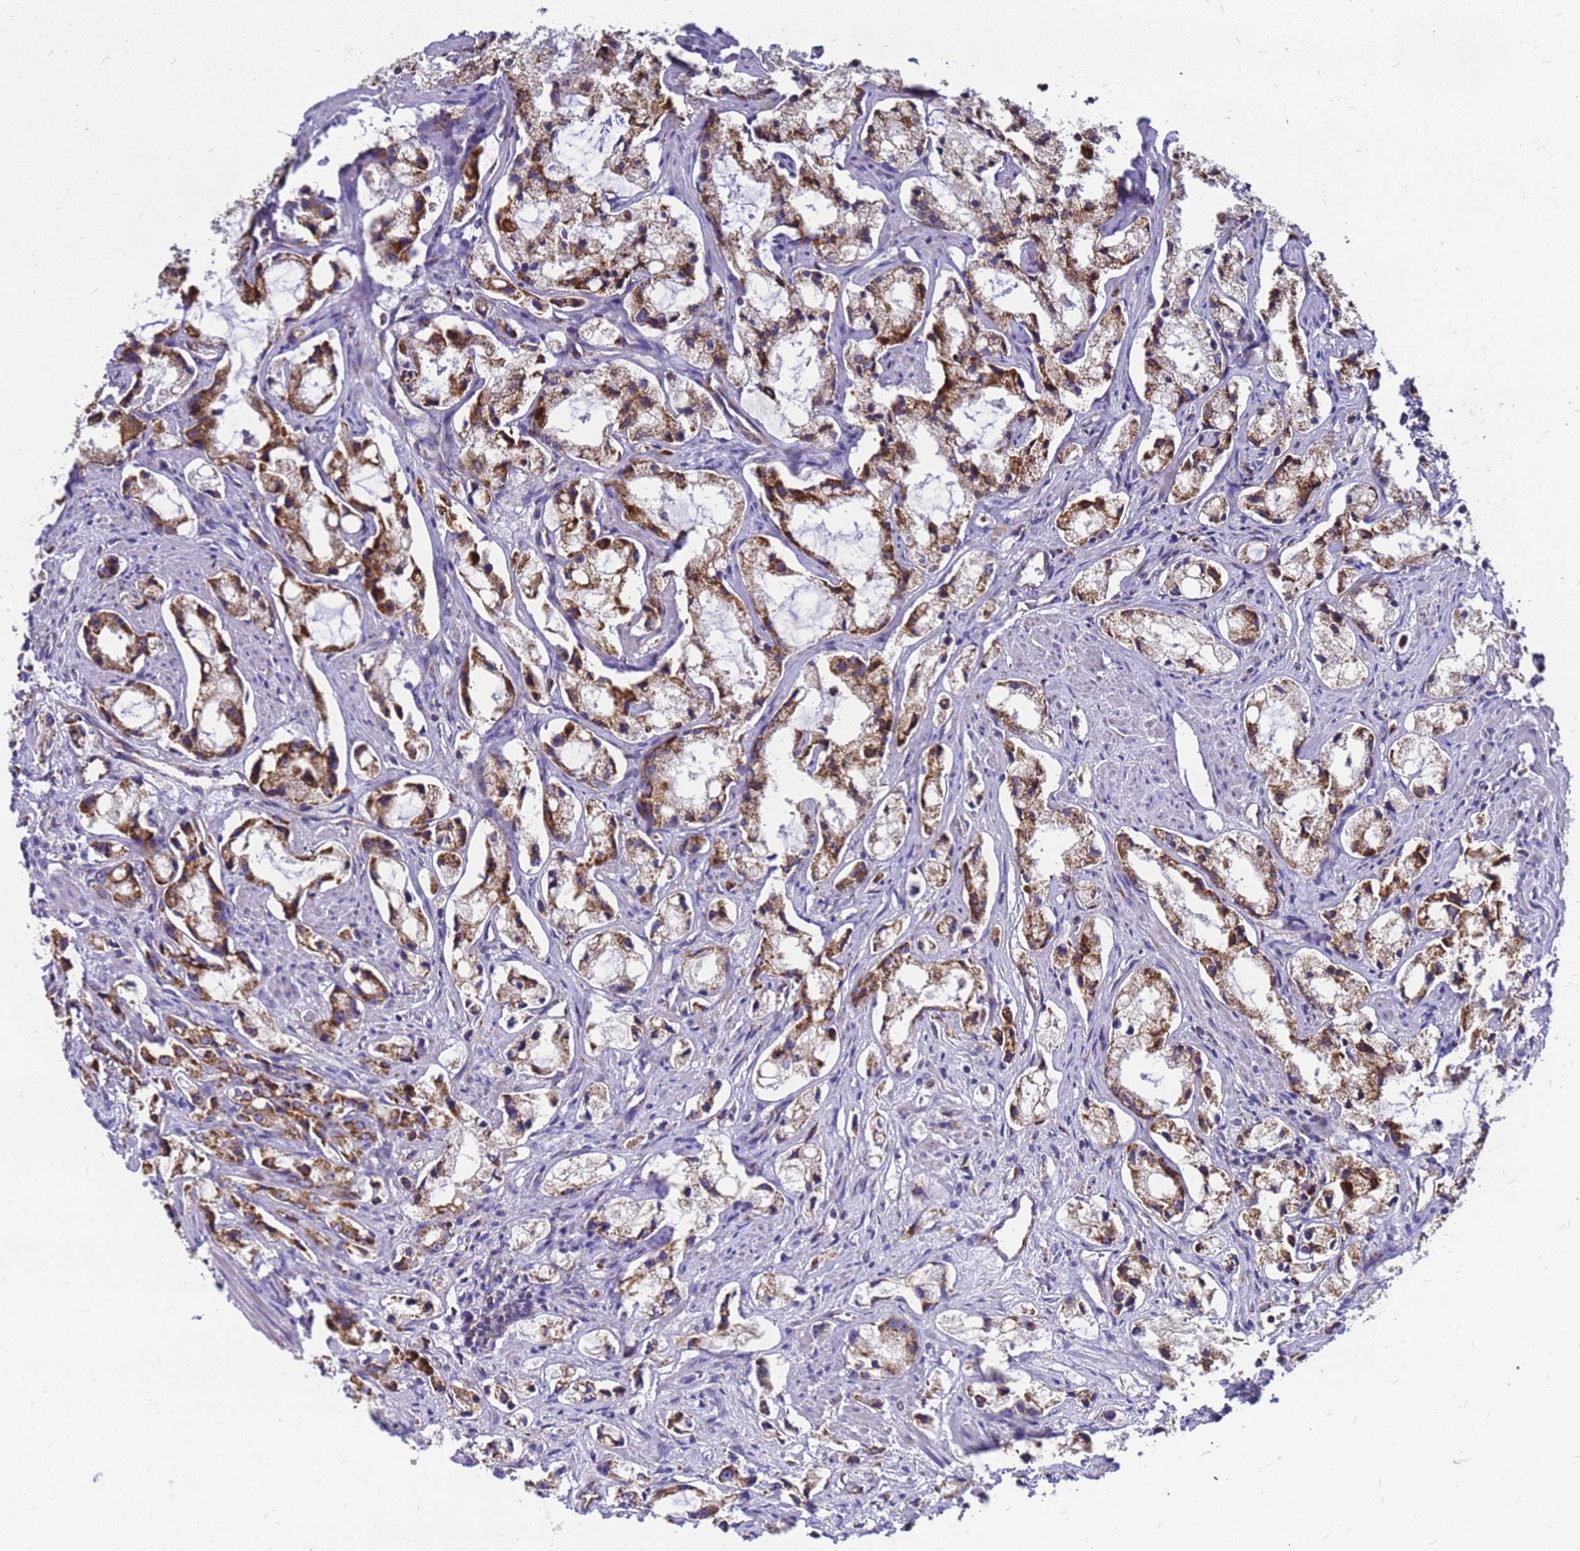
{"staining": {"intensity": "moderate", "quantity": ">75%", "location": "cytoplasmic/membranous"}, "tissue": "prostate cancer", "cell_type": "Tumor cells", "image_type": "cancer", "snomed": [{"axis": "morphology", "description": "Adenocarcinoma, High grade"}, {"axis": "topography", "description": "Prostate"}], "caption": "The image displays a brown stain indicating the presence of a protein in the cytoplasmic/membranous of tumor cells in adenocarcinoma (high-grade) (prostate).", "gene": "CMC4", "patient": {"sex": "male", "age": 66}}